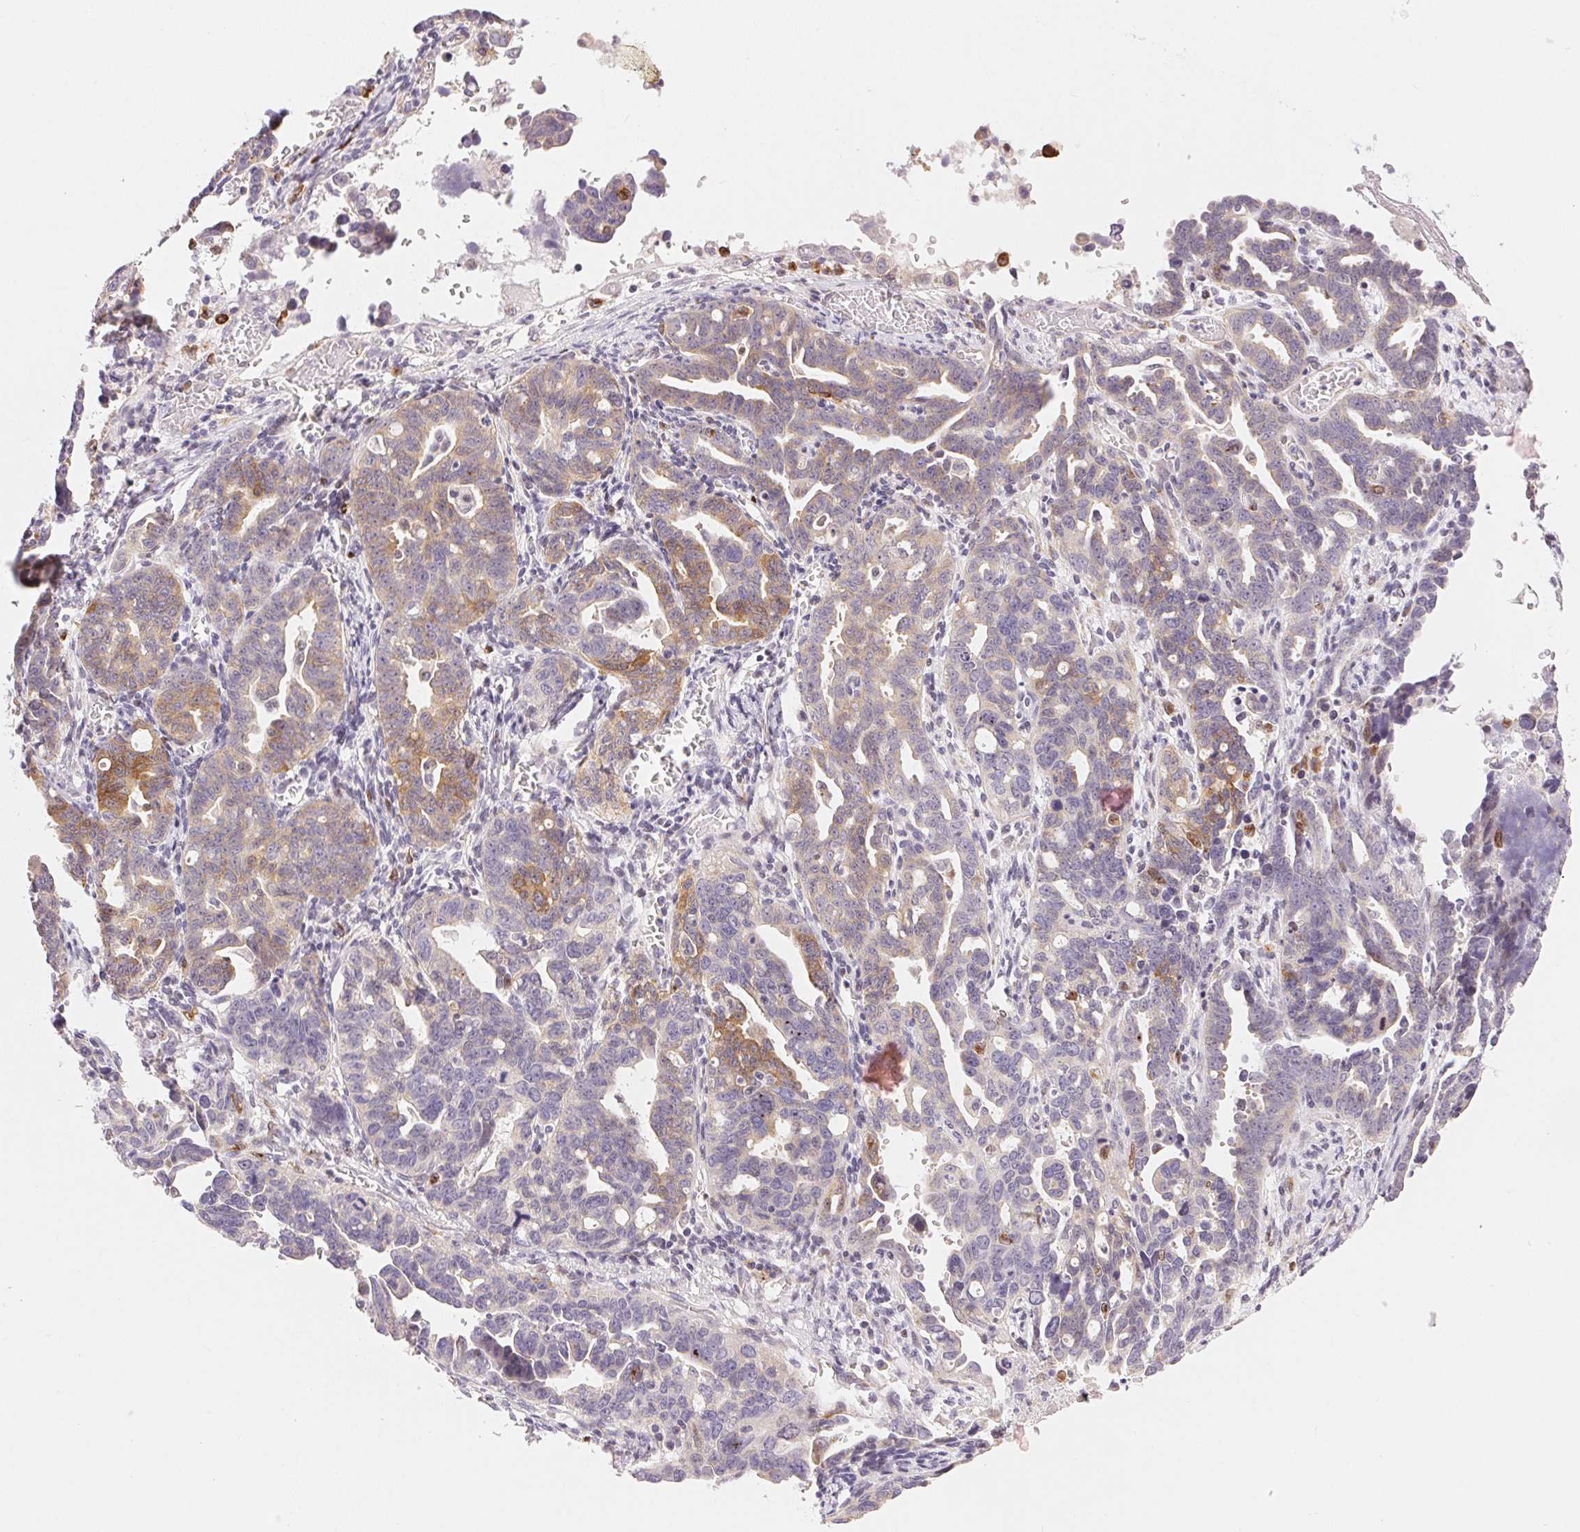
{"staining": {"intensity": "moderate", "quantity": "<25%", "location": "cytoplasmic/membranous"}, "tissue": "ovarian cancer", "cell_type": "Tumor cells", "image_type": "cancer", "snomed": [{"axis": "morphology", "description": "Cystadenocarcinoma, serous, NOS"}, {"axis": "topography", "description": "Ovary"}], "caption": "This image reveals immunohistochemistry (IHC) staining of ovarian cancer, with low moderate cytoplasmic/membranous staining in about <25% of tumor cells.", "gene": "RPGRIP1", "patient": {"sex": "female", "age": 69}}